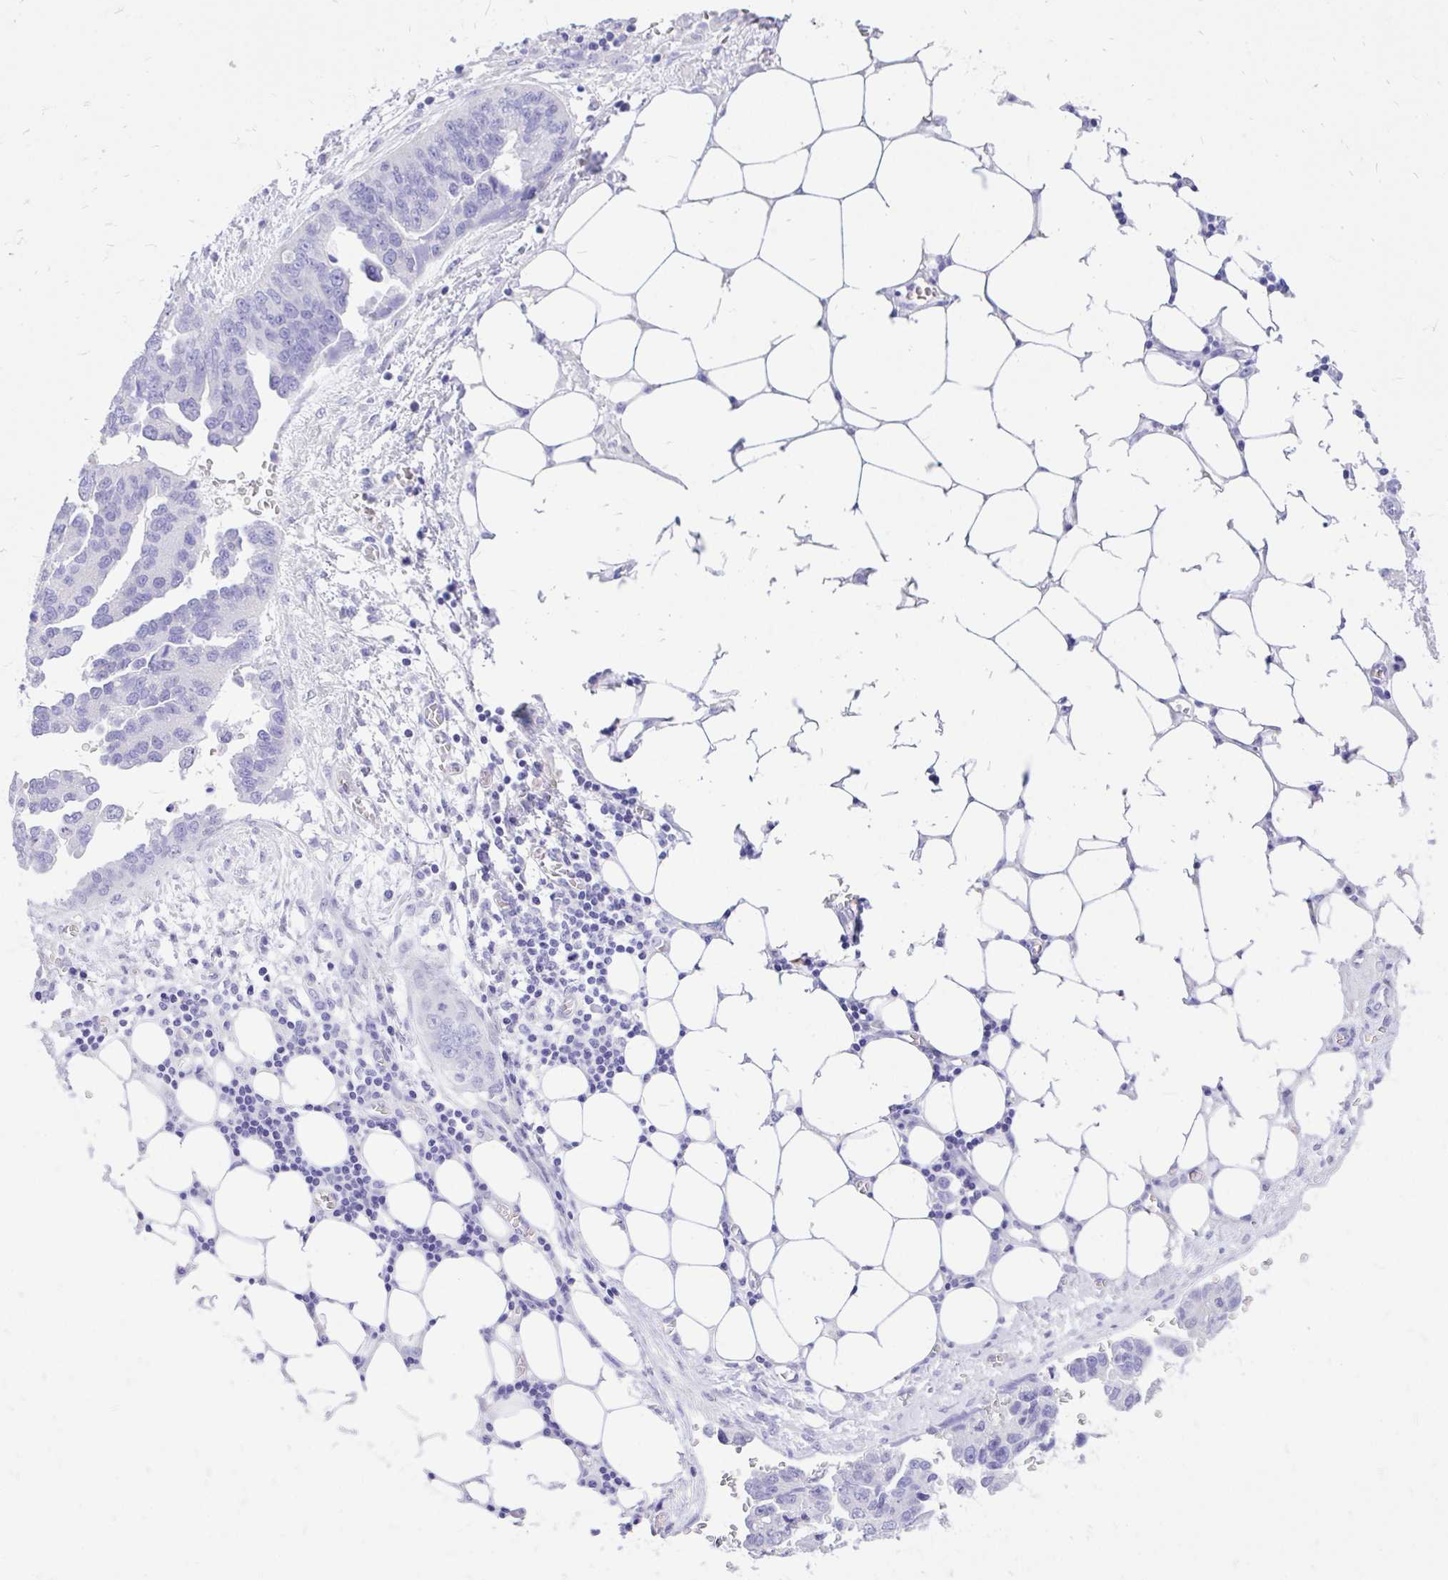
{"staining": {"intensity": "negative", "quantity": "none", "location": "none"}, "tissue": "ovarian cancer", "cell_type": "Tumor cells", "image_type": "cancer", "snomed": [{"axis": "morphology", "description": "Cystadenocarcinoma, serous, NOS"}, {"axis": "topography", "description": "Ovary"}], "caption": "This is an immunohistochemistry (IHC) image of human ovarian serous cystadenocarcinoma. There is no staining in tumor cells.", "gene": "MON1A", "patient": {"sex": "female", "age": 75}}